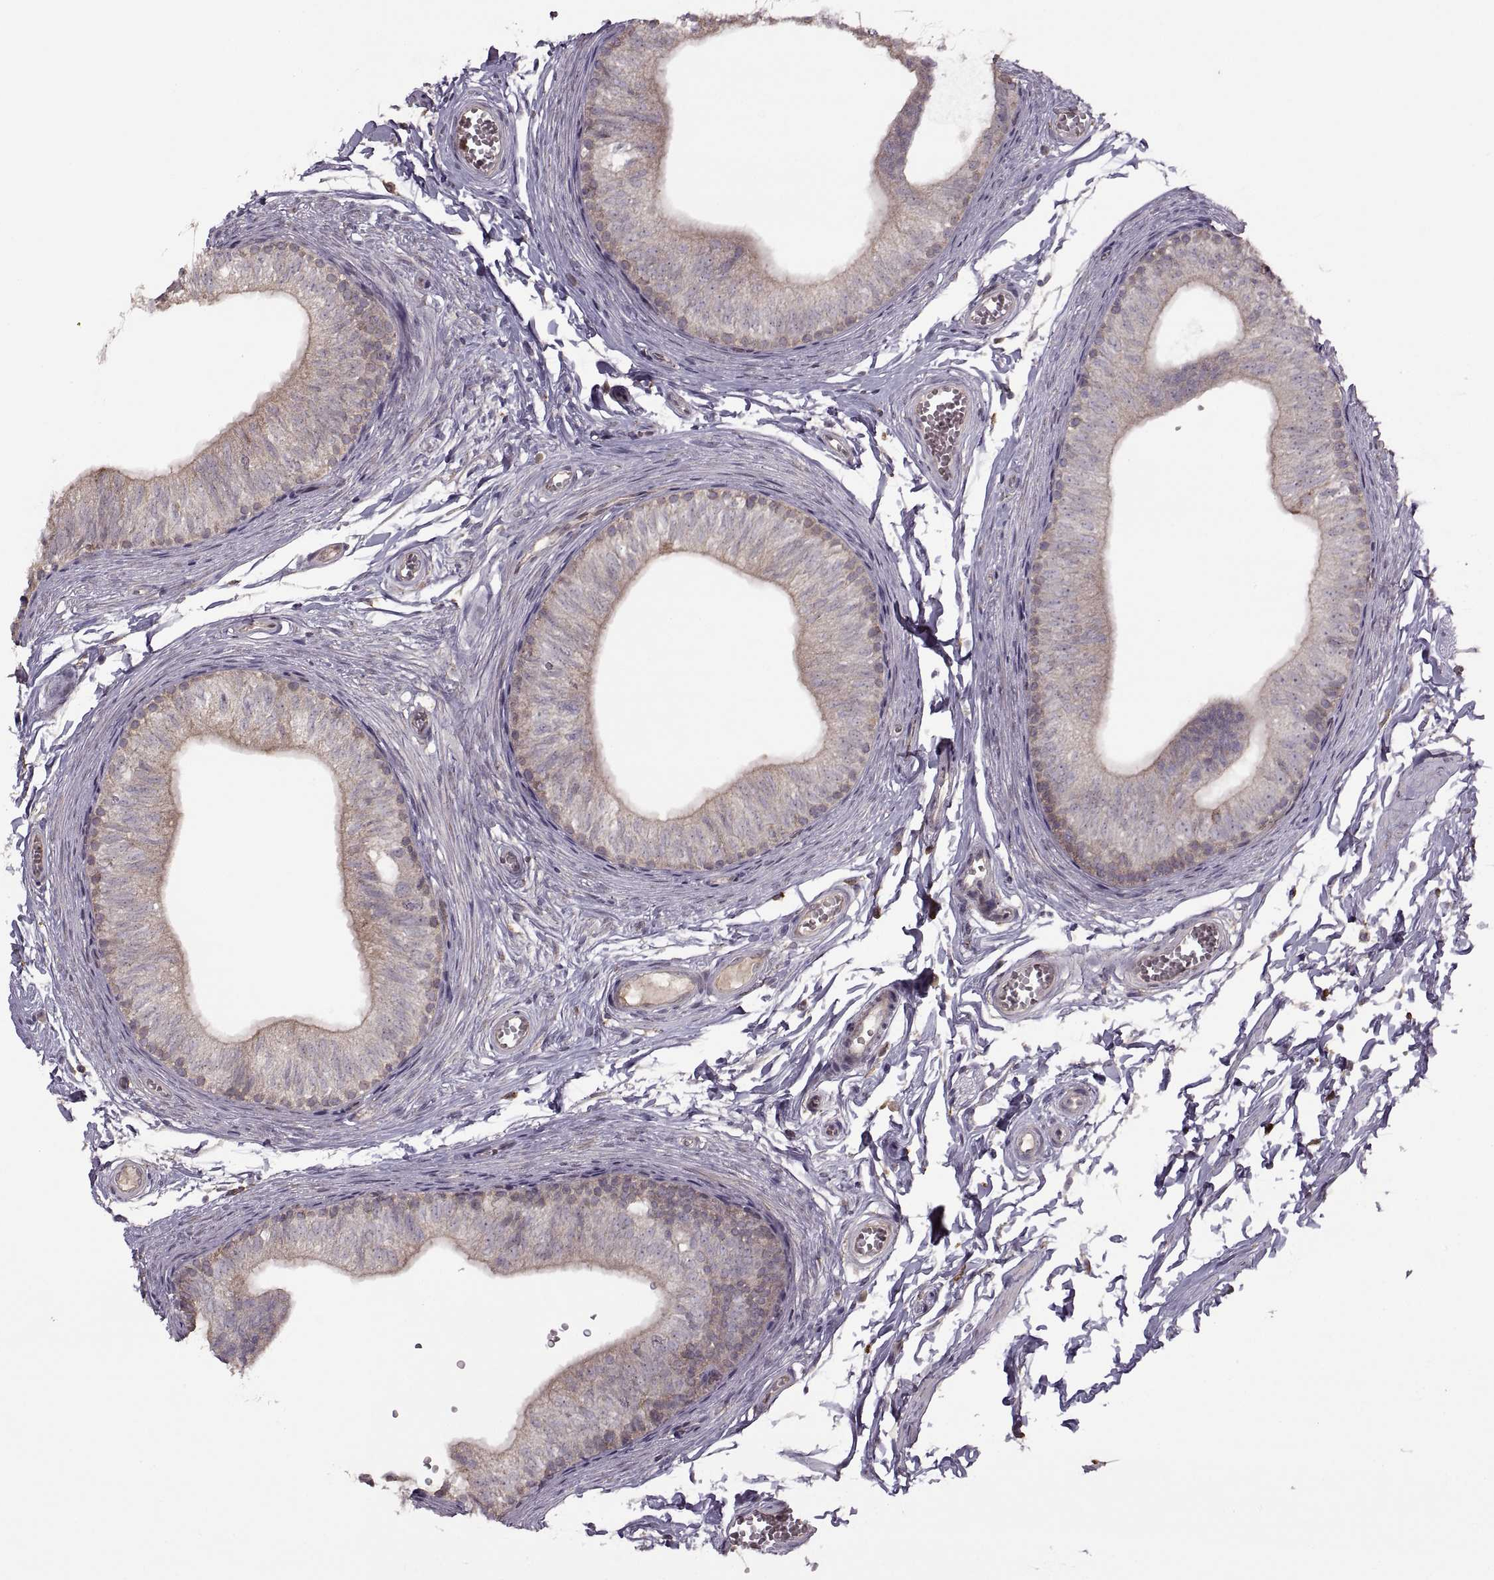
{"staining": {"intensity": "weak", "quantity": "<25%", "location": "cytoplasmic/membranous"}, "tissue": "epididymis", "cell_type": "Glandular cells", "image_type": "normal", "snomed": [{"axis": "morphology", "description": "Normal tissue, NOS"}, {"axis": "topography", "description": "Epididymis"}], "caption": "Image shows no protein positivity in glandular cells of normal epididymis. (DAB IHC visualized using brightfield microscopy, high magnification).", "gene": "PIERCE1", "patient": {"sex": "male", "age": 22}}